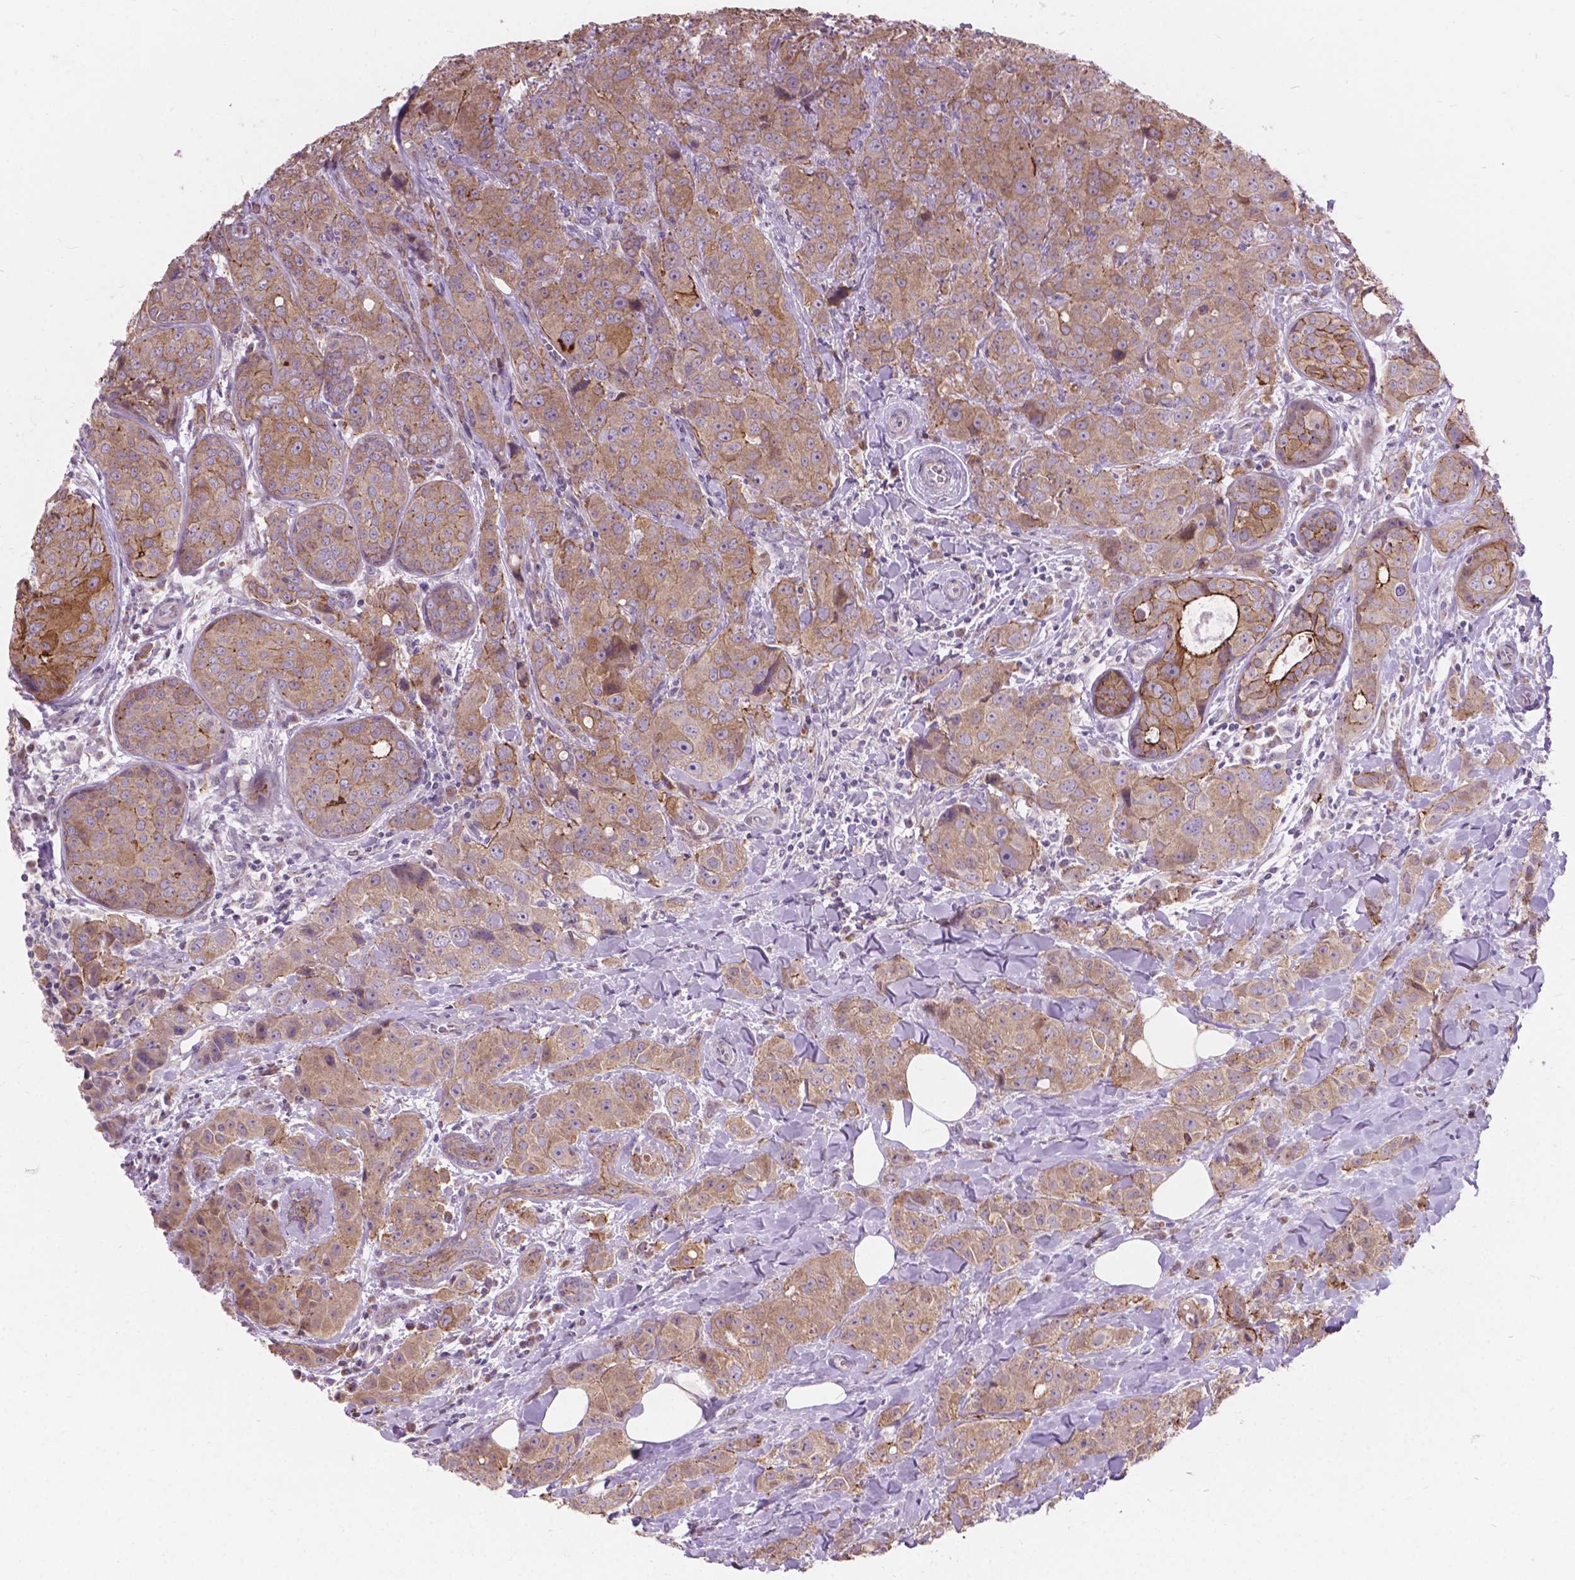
{"staining": {"intensity": "weak", "quantity": ">75%", "location": "cytoplasmic/membranous"}, "tissue": "breast cancer", "cell_type": "Tumor cells", "image_type": "cancer", "snomed": [{"axis": "morphology", "description": "Duct carcinoma"}, {"axis": "topography", "description": "Breast"}], "caption": "Immunohistochemical staining of breast cancer (invasive ductal carcinoma) exhibits weak cytoplasmic/membranous protein staining in approximately >75% of tumor cells. (brown staining indicates protein expression, while blue staining denotes nuclei).", "gene": "MYH14", "patient": {"sex": "female", "age": 43}}